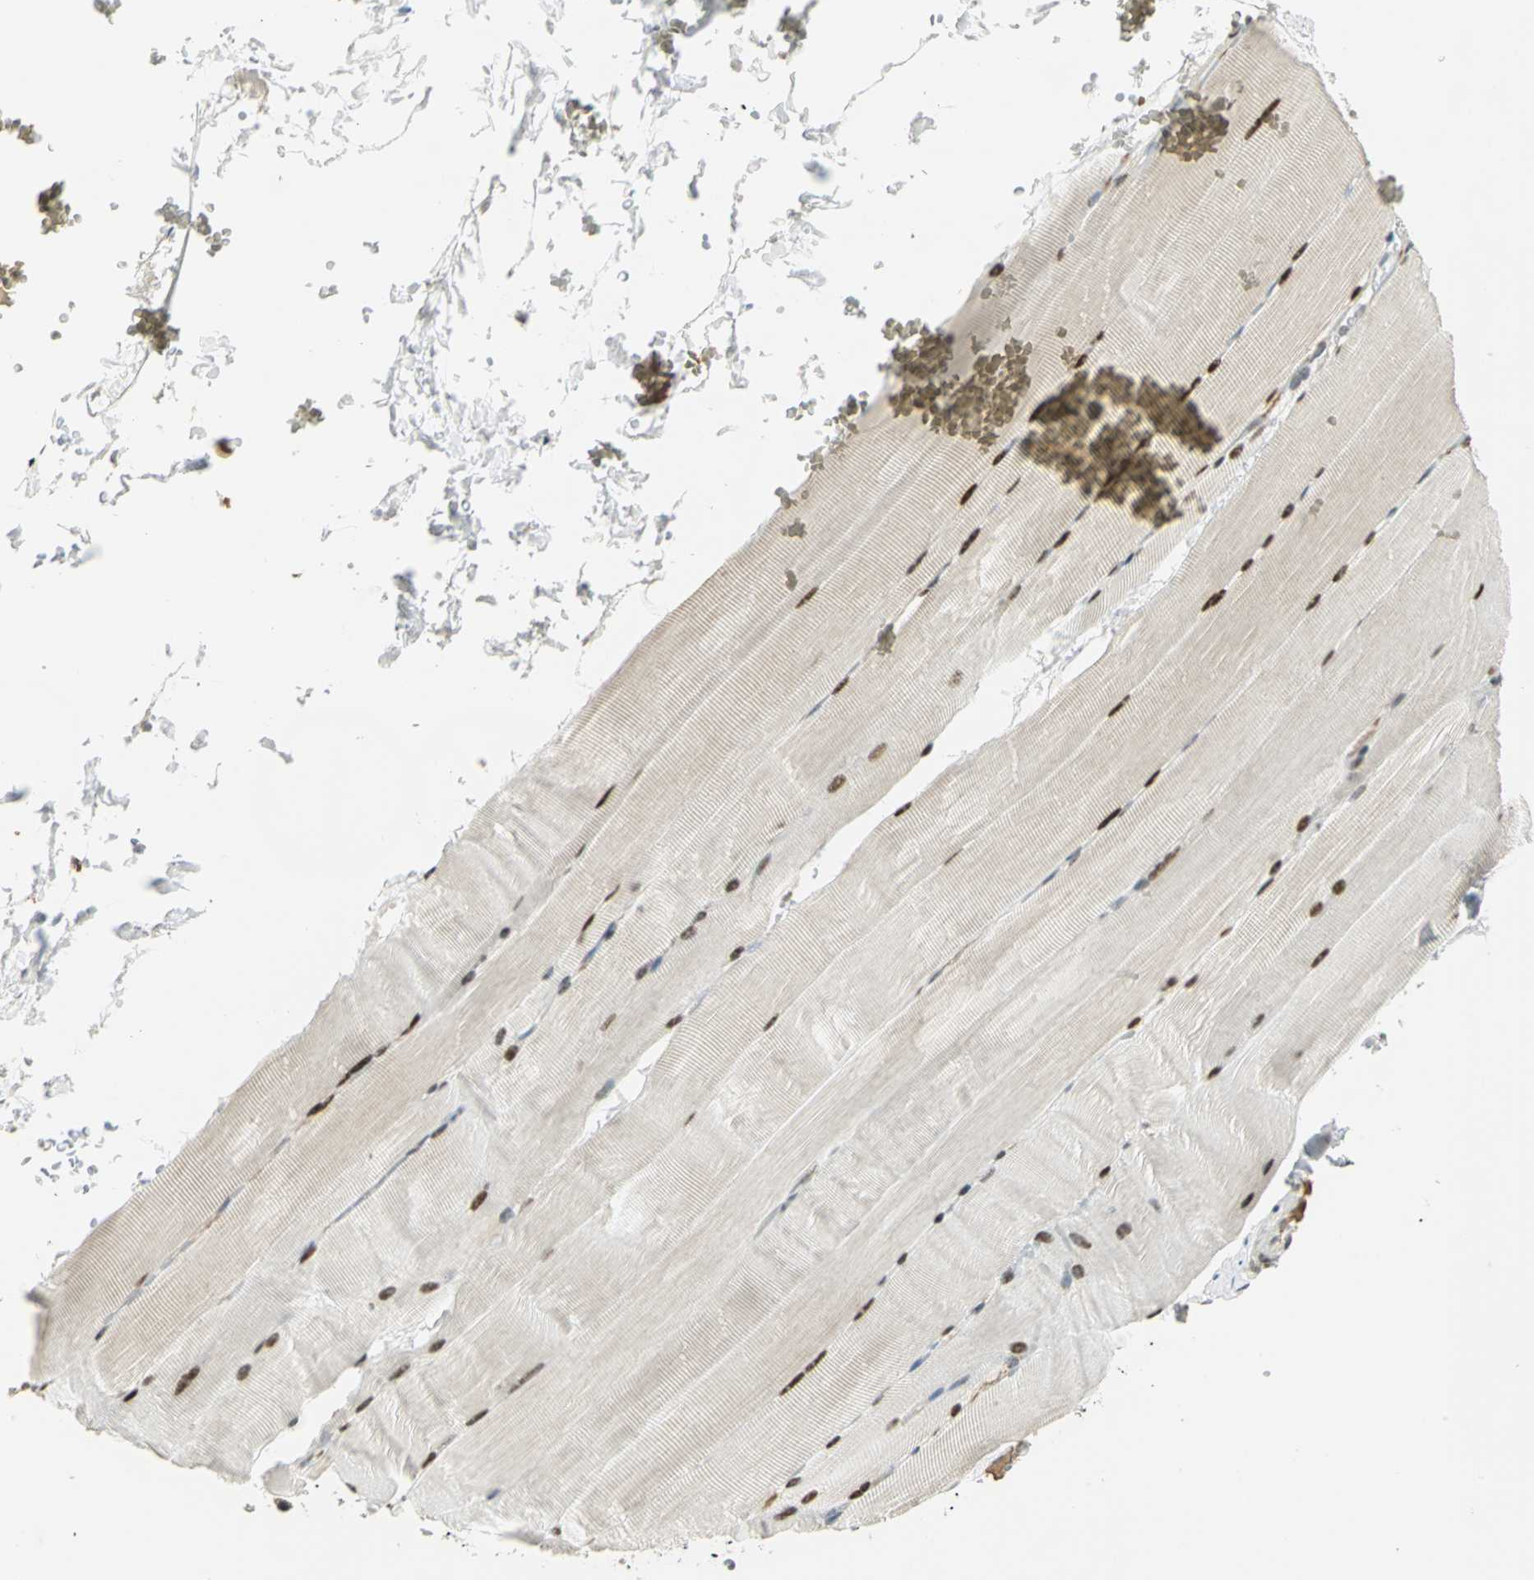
{"staining": {"intensity": "moderate", "quantity": ">75%", "location": "nuclear"}, "tissue": "skeletal muscle", "cell_type": "Myocytes", "image_type": "normal", "snomed": [{"axis": "morphology", "description": "Normal tissue, NOS"}, {"axis": "topography", "description": "Skeletal muscle"}, {"axis": "topography", "description": "Parathyroid gland"}], "caption": "Immunohistochemistry (IHC) photomicrograph of normal skeletal muscle: human skeletal muscle stained using immunohistochemistry displays medium levels of moderate protein expression localized specifically in the nuclear of myocytes, appearing as a nuclear brown color.", "gene": "CCNT1", "patient": {"sex": "female", "age": 37}}